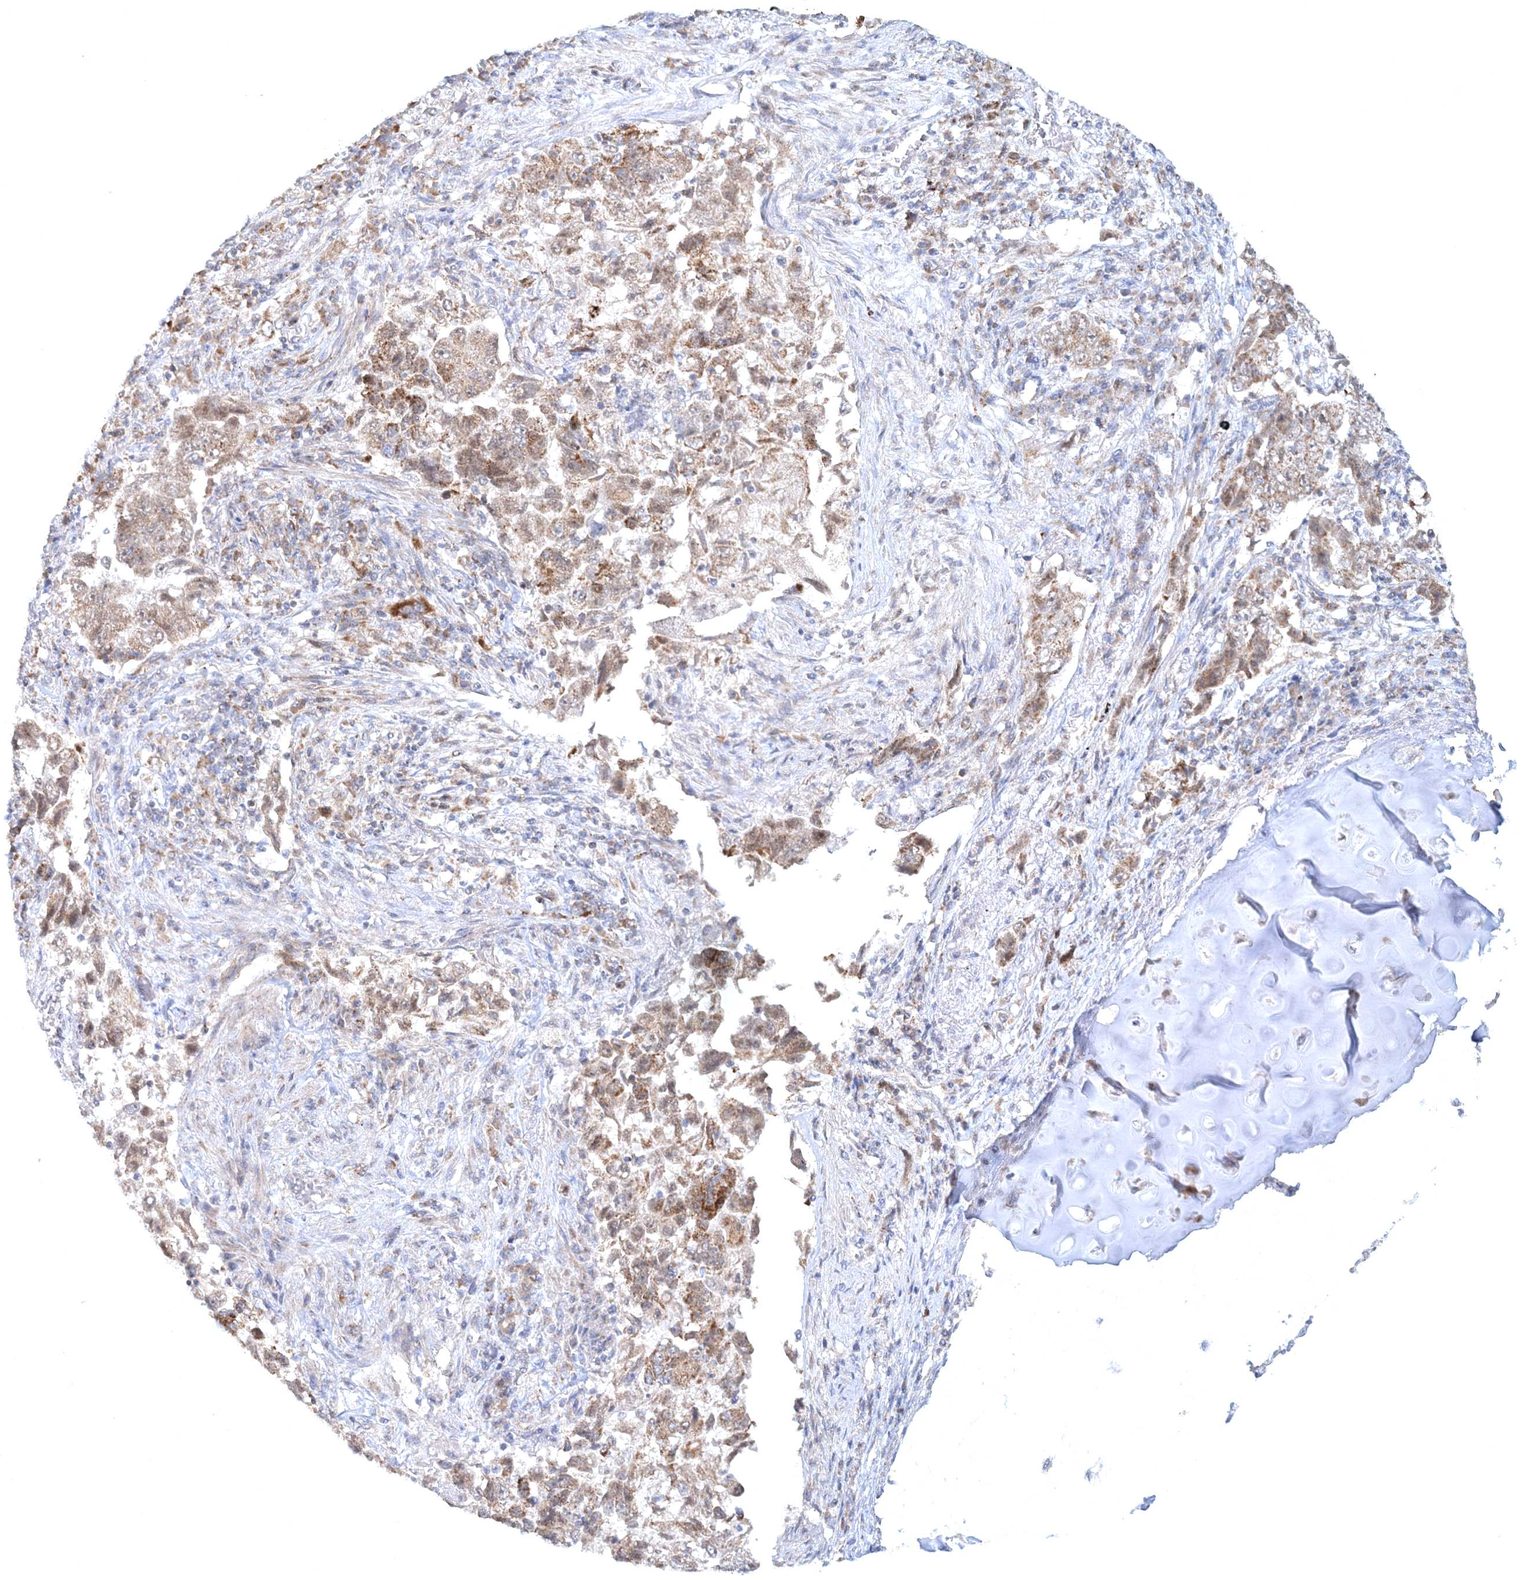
{"staining": {"intensity": "moderate", "quantity": "25%-75%", "location": "cytoplasmic/membranous"}, "tissue": "lung cancer", "cell_type": "Tumor cells", "image_type": "cancer", "snomed": [{"axis": "morphology", "description": "Adenocarcinoma, NOS"}, {"axis": "topography", "description": "Lung"}], "caption": "Lung adenocarcinoma stained with a brown dye demonstrates moderate cytoplasmic/membranous positive staining in about 25%-75% of tumor cells.", "gene": "RNF150", "patient": {"sex": "female", "age": 51}}